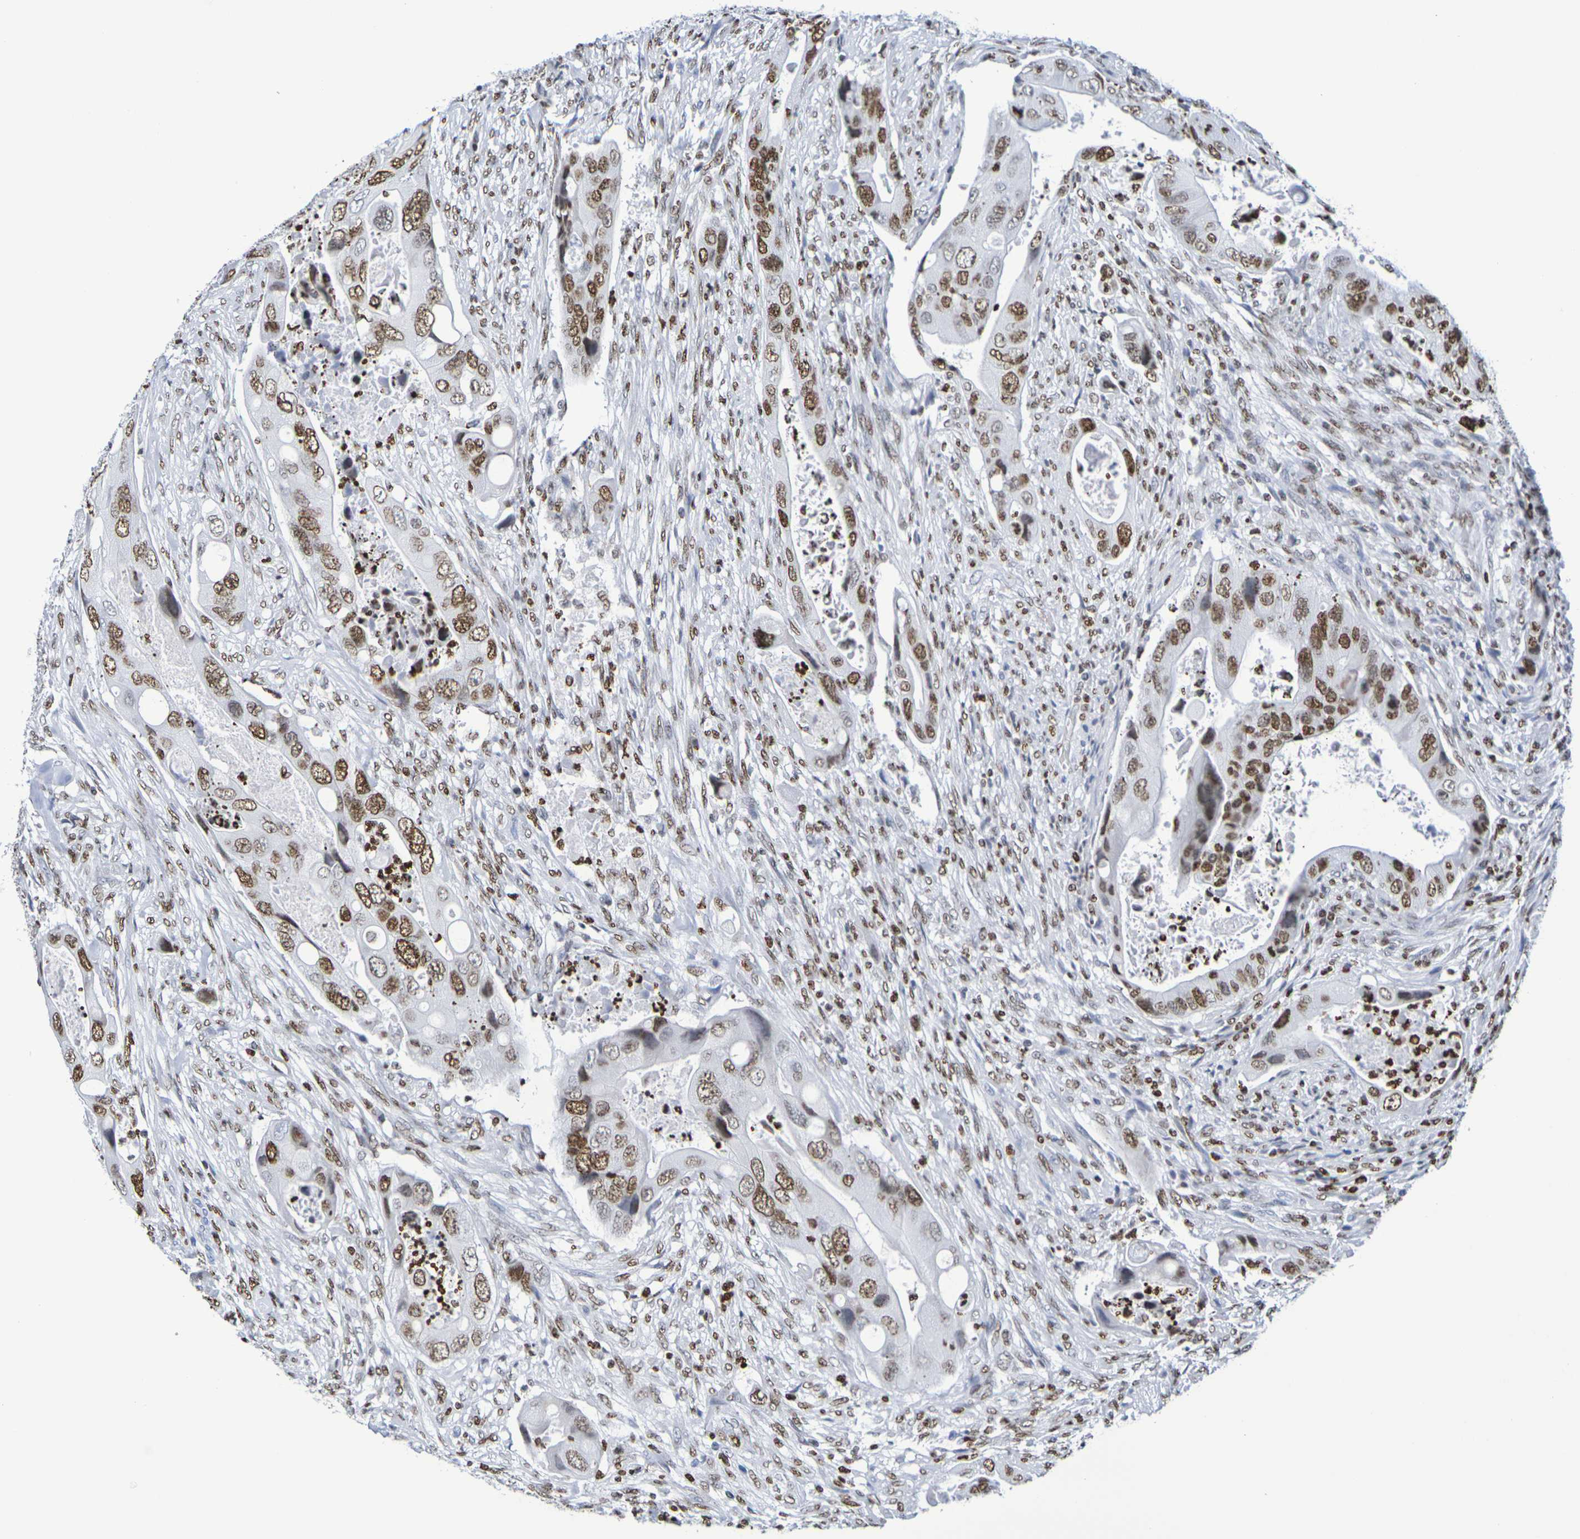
{"staining": {"intensity": "moderate", "quantity": ">75%", "location": "nuclear"}, "tissue": "colorectal cancer", "cell_type": "Tumor cells", "image_type": "cancer", "snomed": [{"axis": "morphology", "description": "Adenocarcinoma, NOS"}, {"axis": "topography", "description": "Rectum"}], "caption": "Colorectal cancer (adenocarcinoma) stained with DAB IHC displays medium levels of moderate nuclear positivity in approximately >75% of tumor cells. Using DAB (brown) and hematoxylin (blue) stains, captured at high magnification using brightfield microscopy.", "gene": "H1-5", "patient": {"sex": "female", "age": 57}}